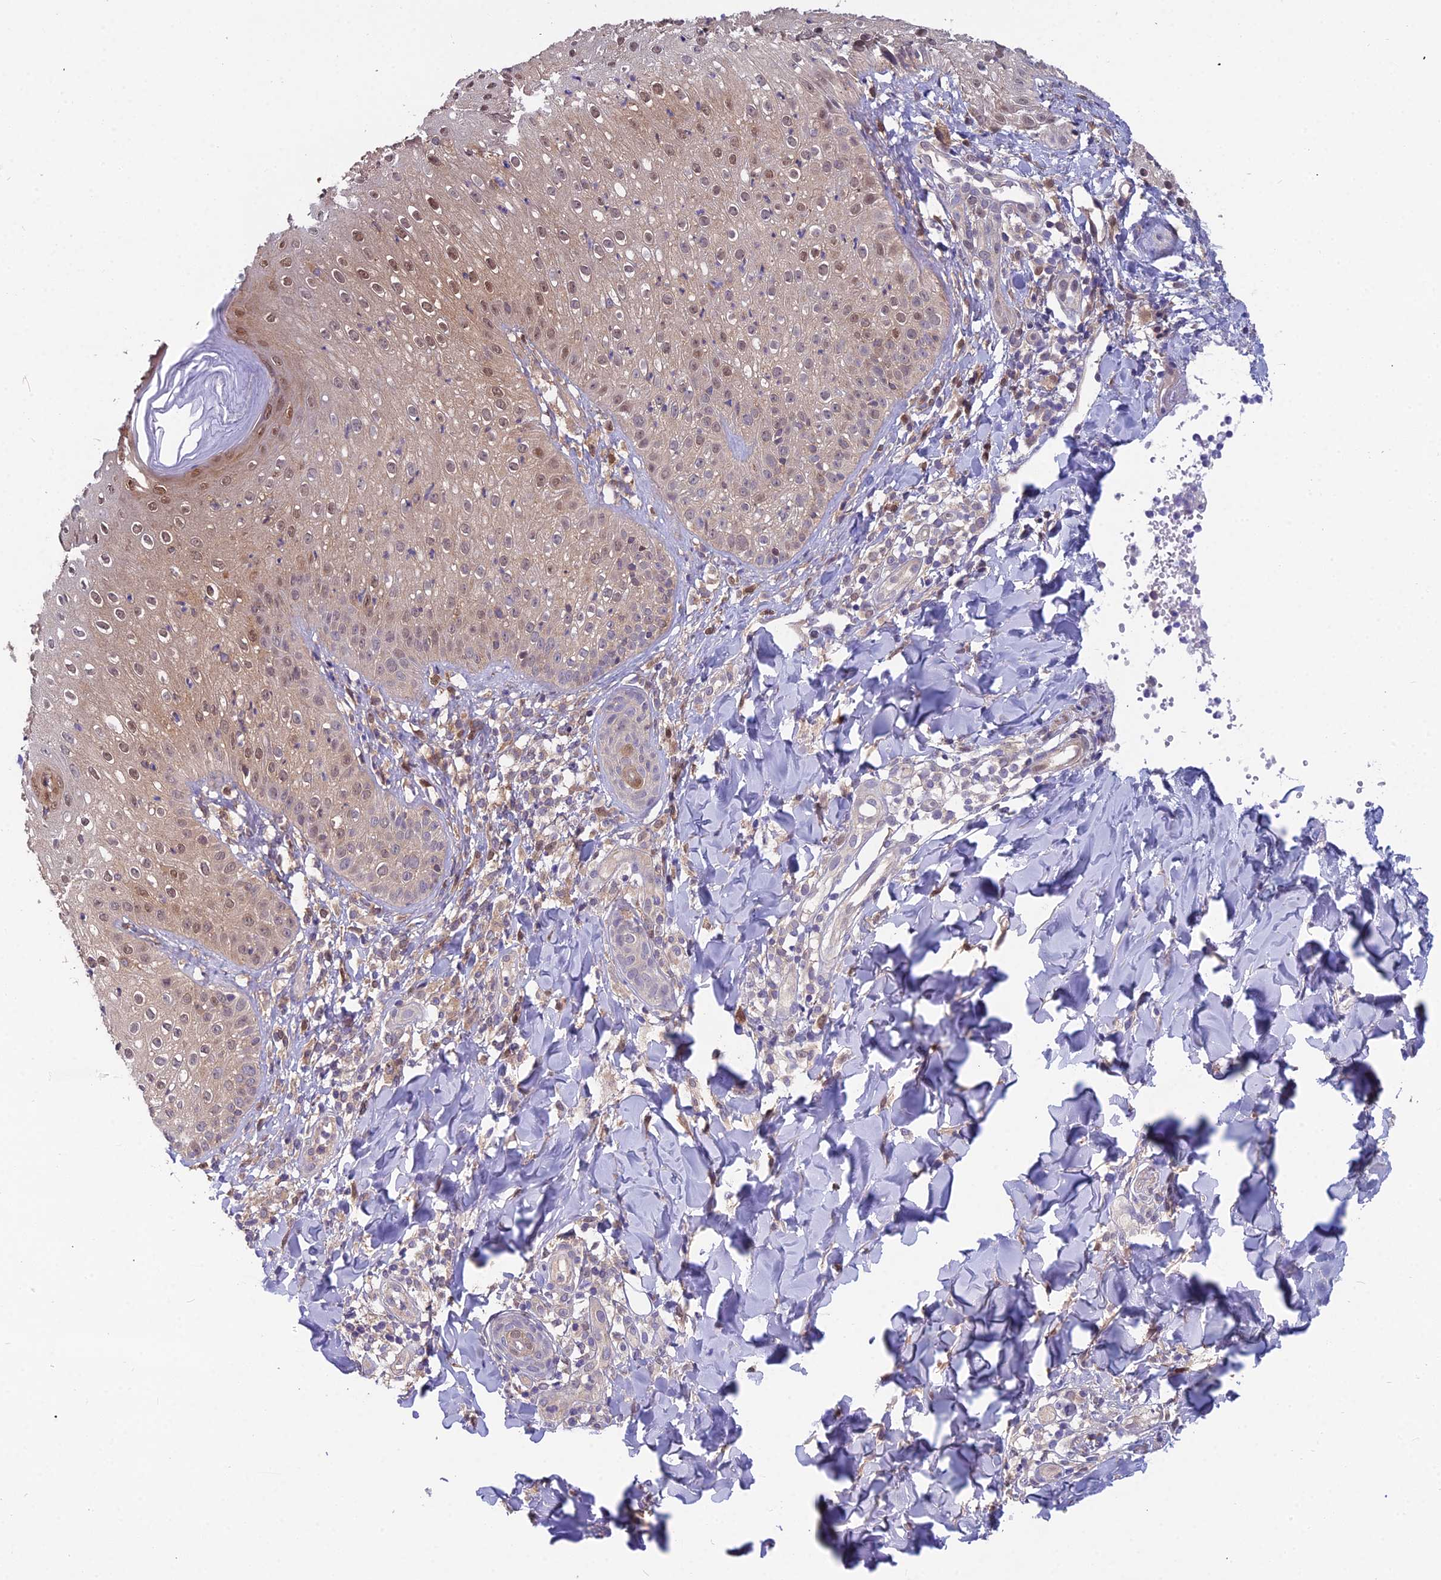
{"staining": {"intensity": "moderate", "quantity": "25%-75%", "location": "cytoplasmic/membranous,nuclear"}, "tissue": "skin", "cell_type": "Epidermal cells", "image_type": "normal", "snomed": [{"axis": "morphology", "description": "Normal tissue, NOS"}, {"axis": "morphology", "description": "Inflammation, NOS"}, {"axis": "topography", "description": "Soft tissue"}, {"axis": "topography", "description": "Anal"}], "caption": "A brown stain labels moderate cytoplasmic/membranous,nuclear expression of a protein in epidermal cells of normal human skin.", "gene": "MVD", "patient": {"sex": "female", "age": 15}}